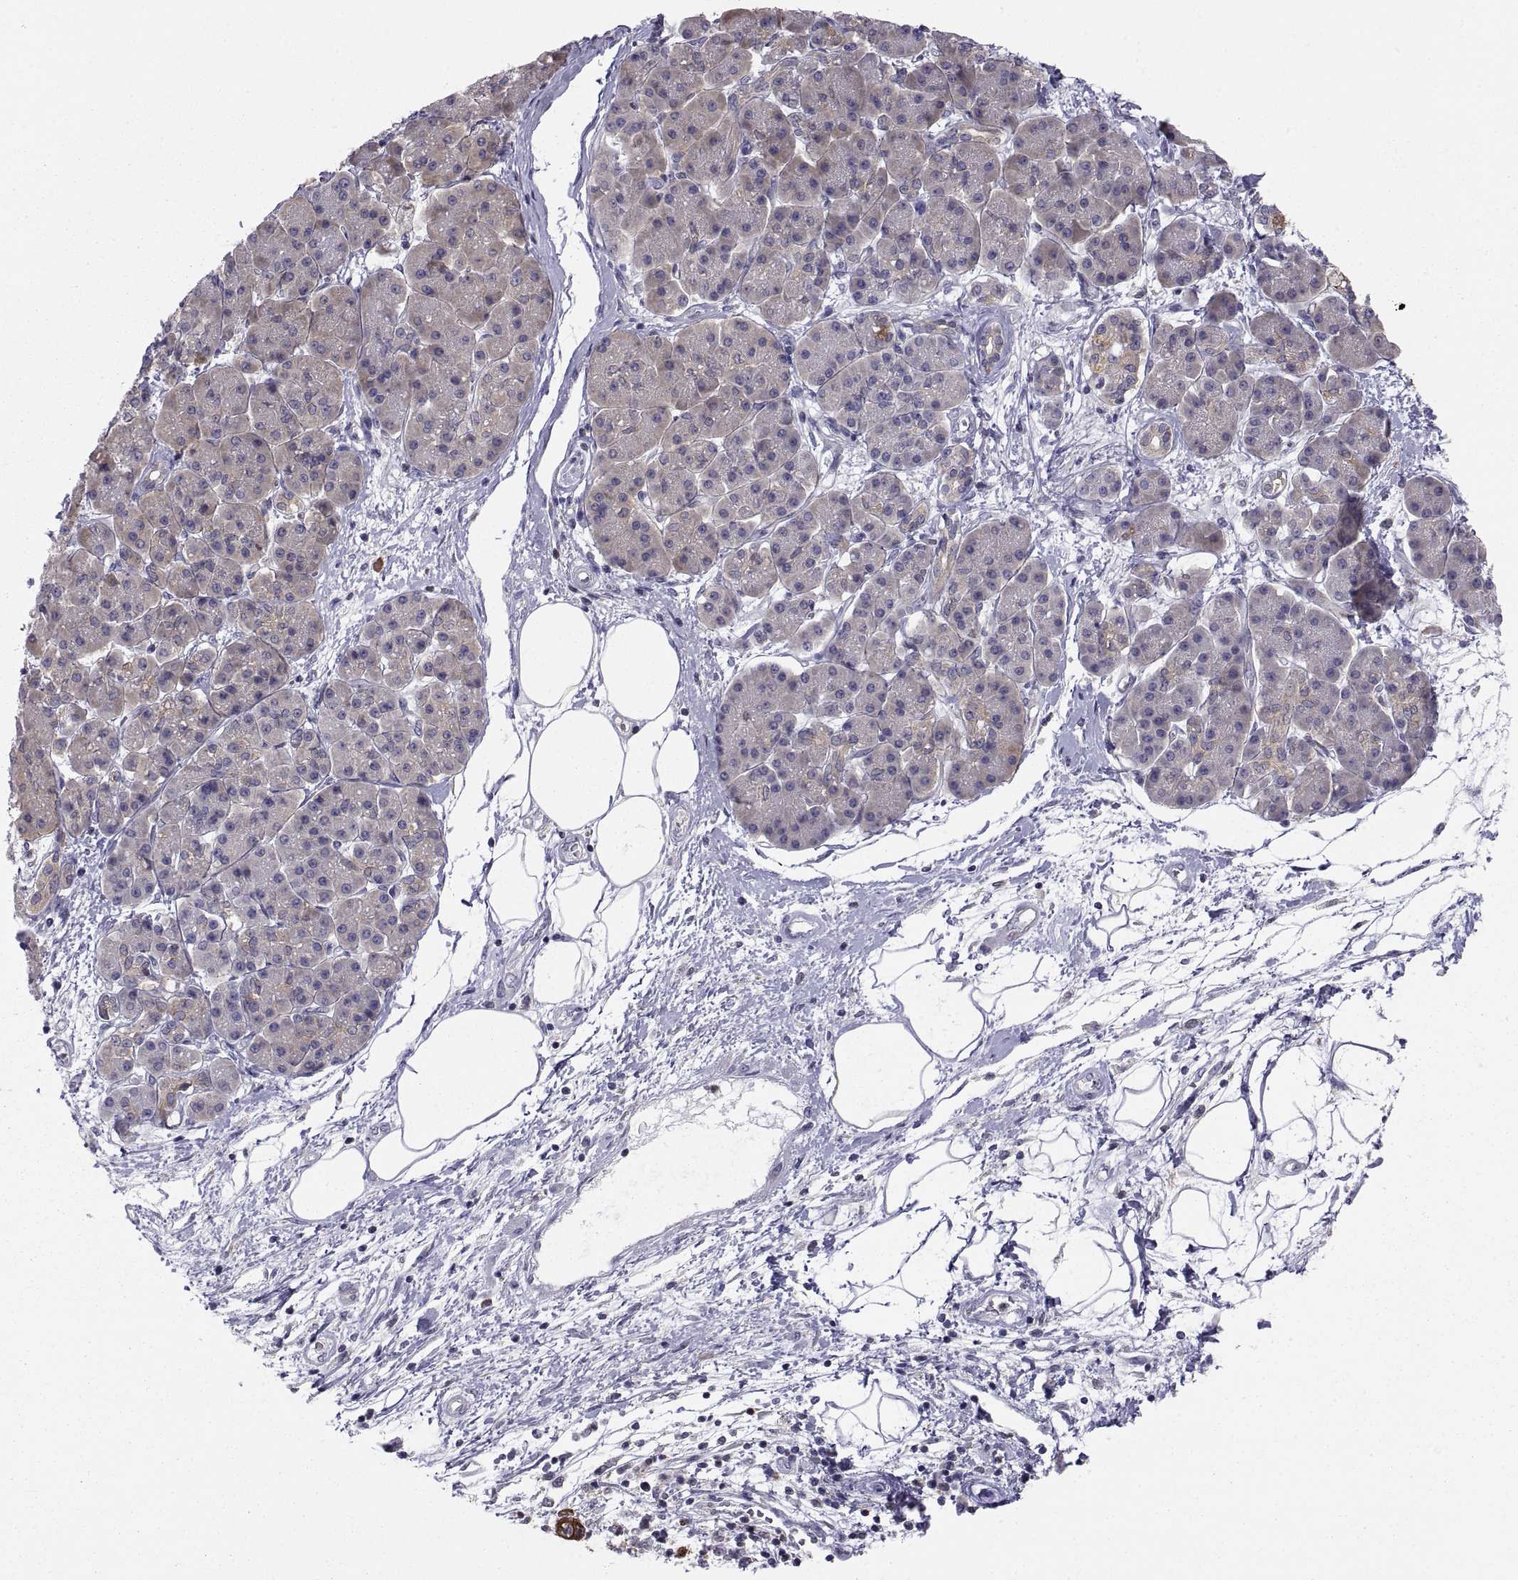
{"staining": {"intensity": "negative", "quantity": "none", "location": "none"}, "tissue": "pancreatic cancer", "cell_type": "Tumor cells", "image_type": "cancer", "snomed": [{"axis": "morphology", "description": "Adenocarcinoma, NOS"}, {"axis": "topography", "description": "Pancreas"}], "caption": "High power microscopy image of an immunohistochemistry micrograph of pancreatic cancer, revealing no significant staining in tumor cells.", "gene": "ERO1A", "patient": {"sex": "female", "age": 73}}